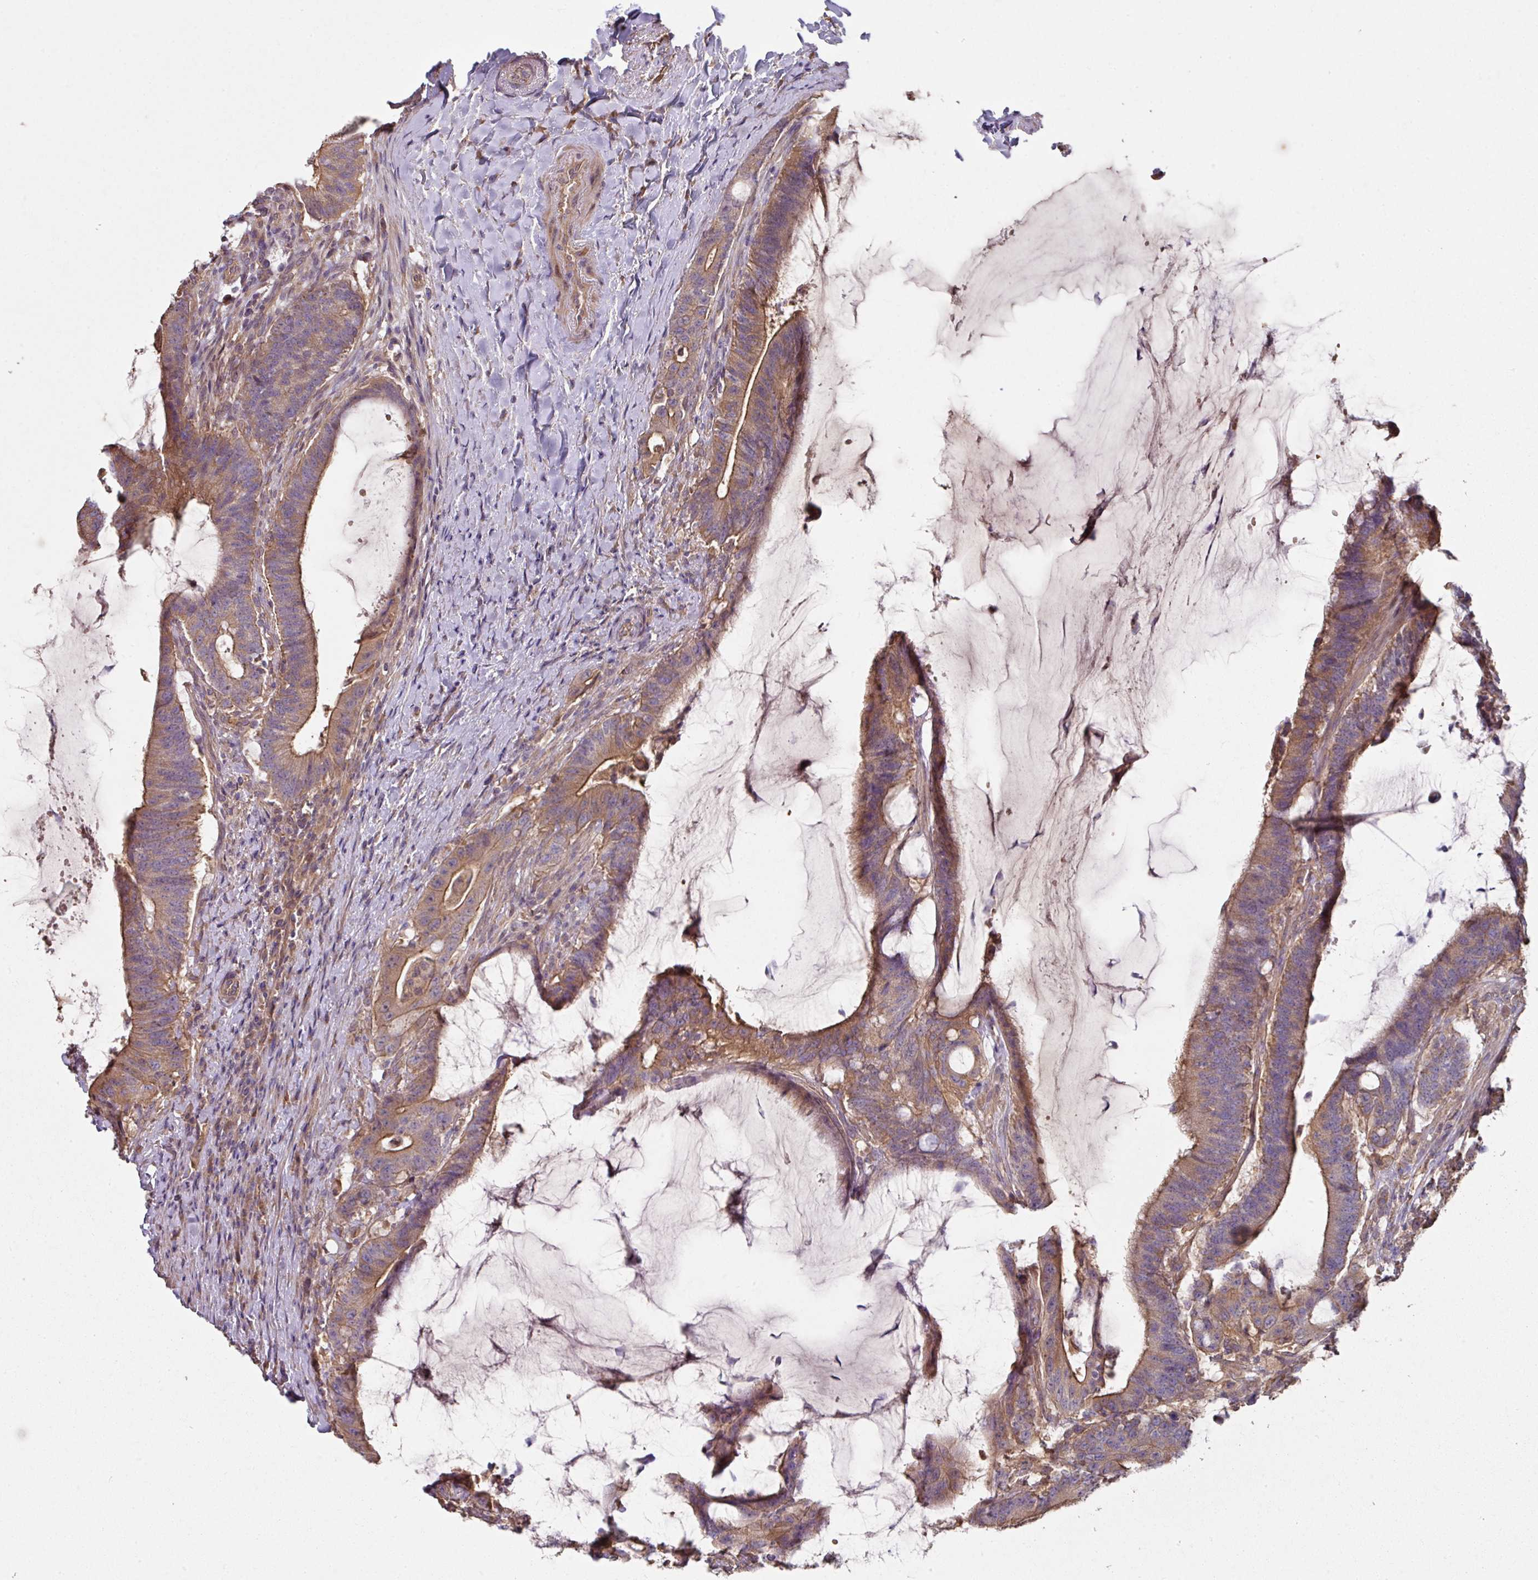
{"staining": {"intensity": "weak", "quantity": "25%-75%", "location": "cytoplasmic/membranous"}, "tissue": "colorectal cancer", "cell_type": "Tumor cells", "image_type": "cancer", "snomed": [{"axis": "morphology", "description": "Adenocarcinoma, NOS"}, {"axis": "topography", "description": "Colon"}], "caption": "A low amount of weak cytoplasmic/membranous staining is appreciated in about 25%-75% of tumor cells in colorectal adenocarcinoma tissue.", "gene": "C4orf48", "patient": {"sex": "female", "age": 43}}